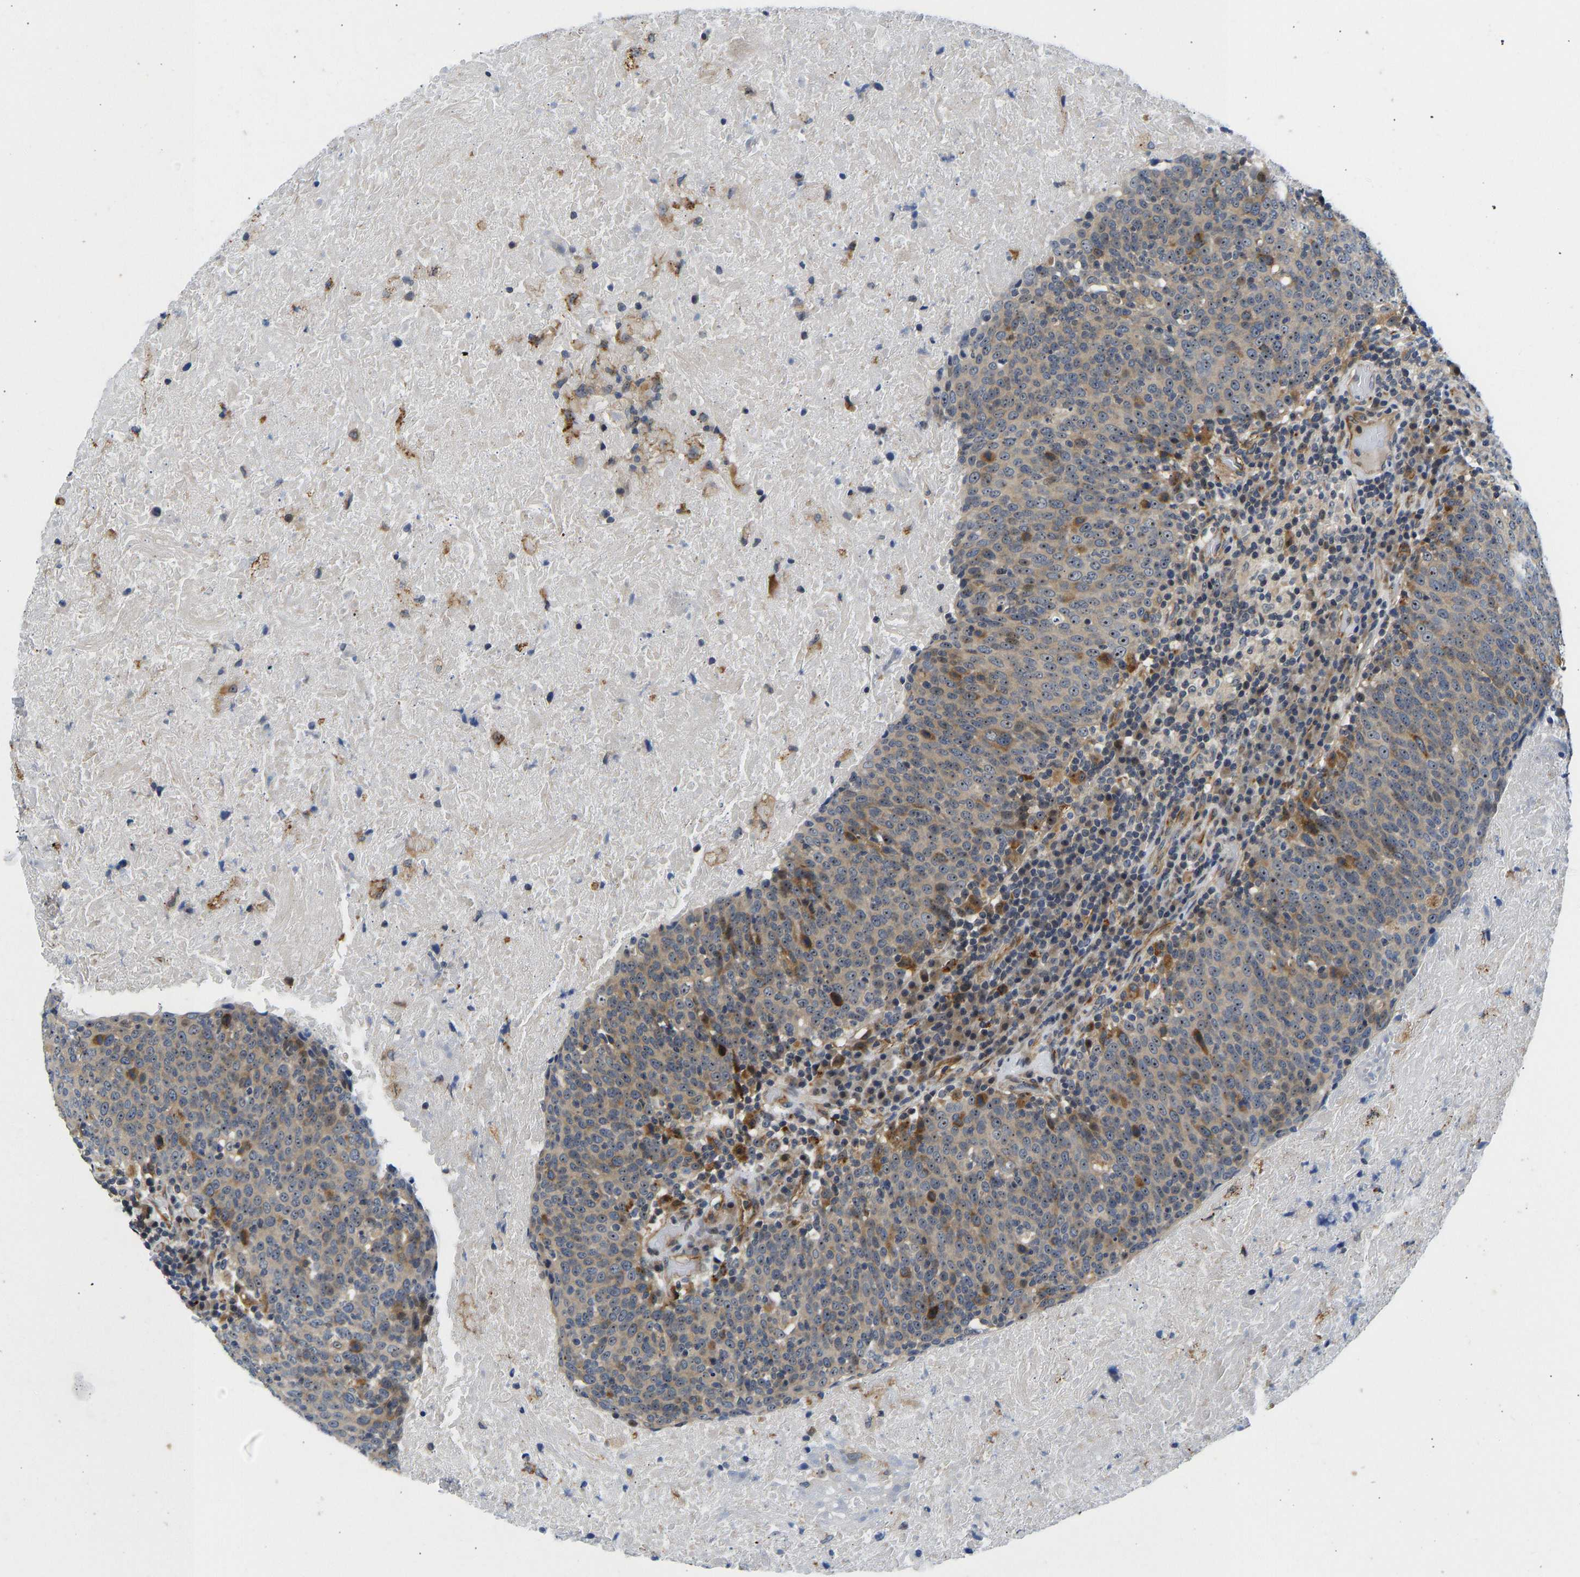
{"staining": {"intensity": "moderate", "quantity": "<25%", "location": "cytoplasmic/membranous,nuclear"}, "tissue": "head and neck cancer", "cell_type": "Tumor cells", "image_type": "cancer", "snomed": [{"axis": "morphology", "description": "Squamous cell carcinoma, NOS"}, {"axis": "morphology", "description": "Squamous cell carcinoma, metastatic, NOS"}, {"axis": "topography", "description": "Lymph node"}, {"axis": "topography", "description": "Head-Neck"}], "caption": "High-power microscopy captured an immunohistochemistry (IHC) micrograph of metastatic squamous cell carcinoma (head and neck), revealing moderate cytoplasmic/membranous and nuclear positivity in about <25% of tumor cells. Using DAB (3,3'-diaminobenzidine) (brown) and hematoxylin (blue) stains, captured at high magnification using brightfield microscopy.", "gene": "RESF1", "patient": {"sex": "male", "age": 62}}